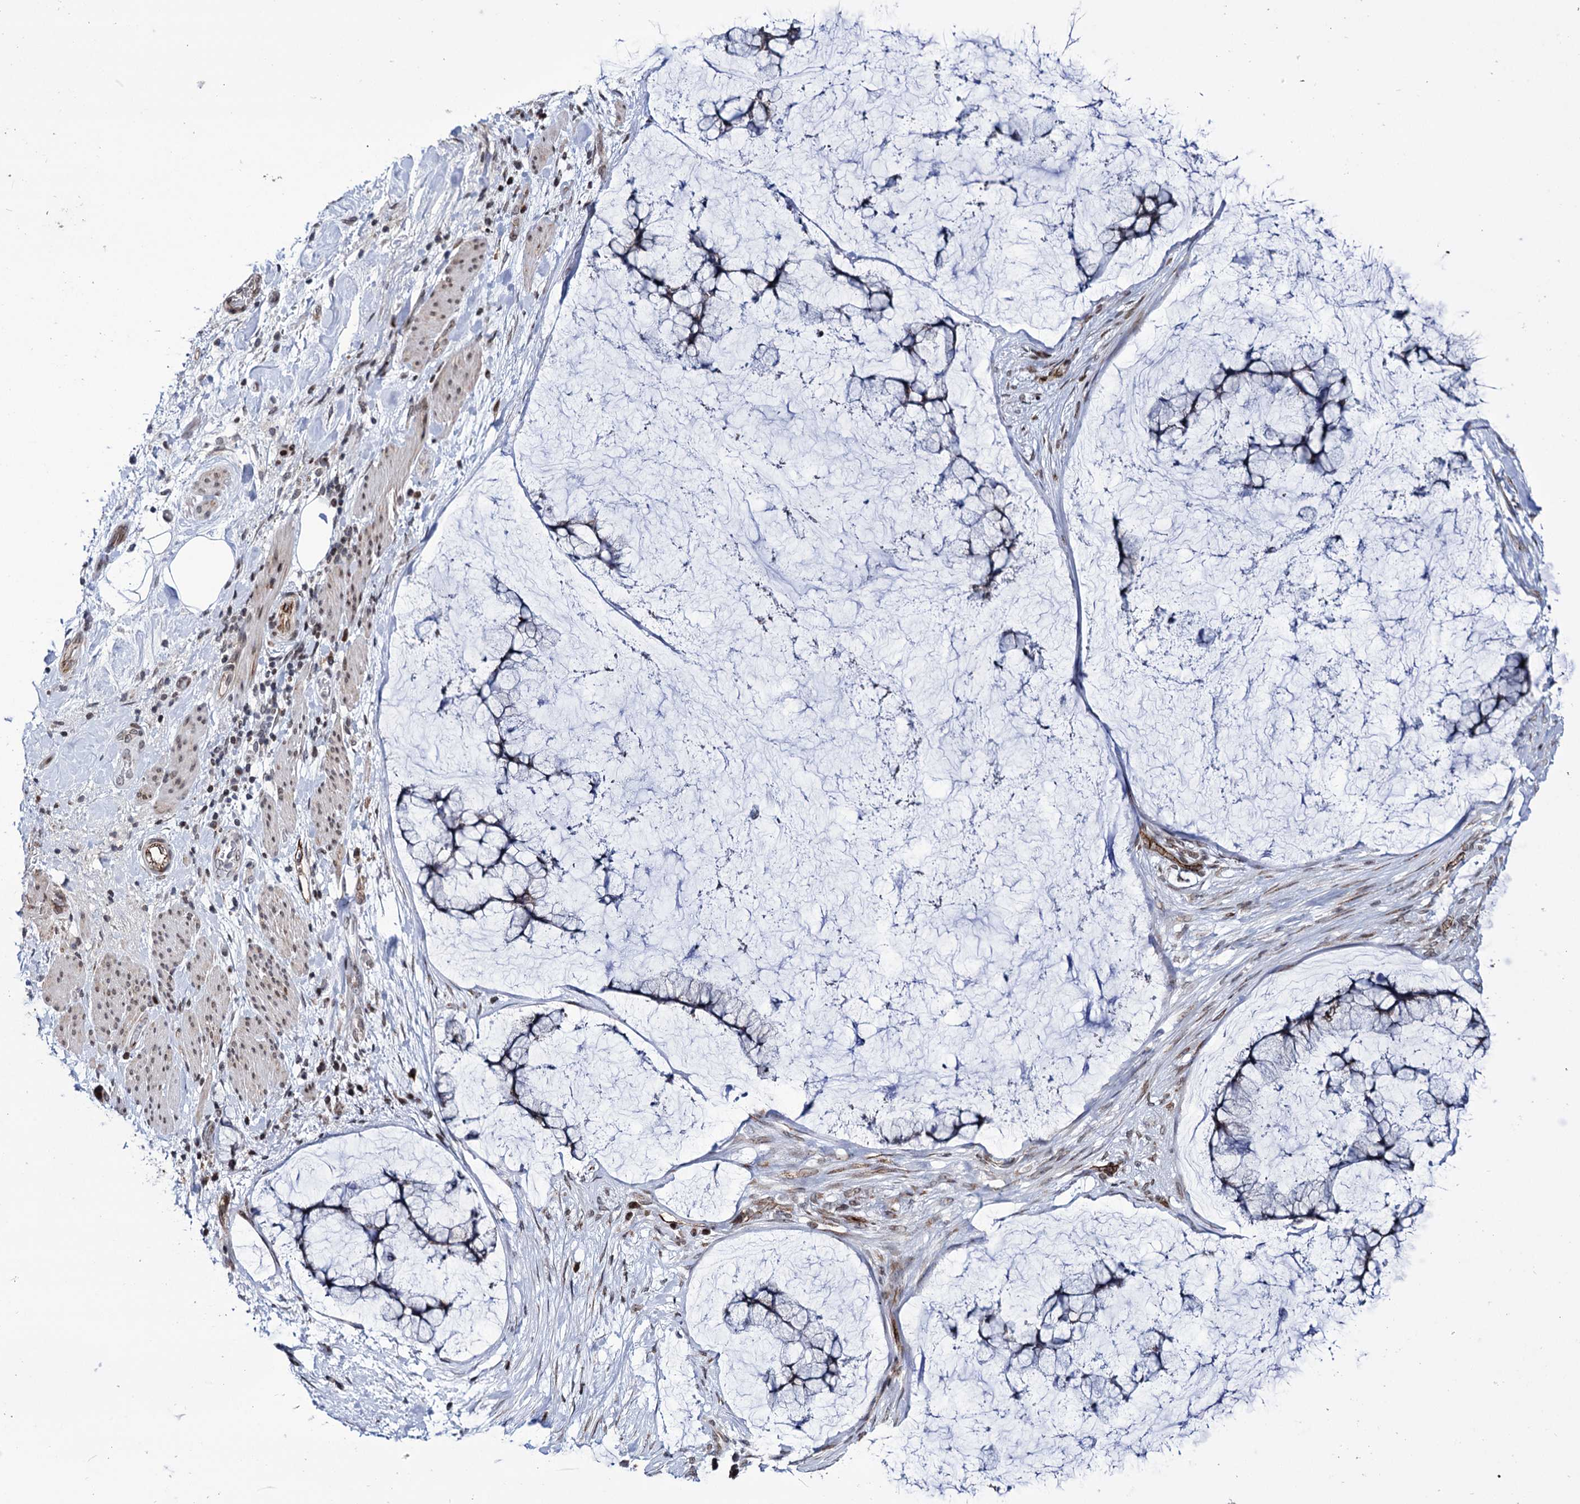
{"staining": {"intensity": "negative", "quantity": "none", "location": "none"}, "tissue": "ovarian cancer", "cell_type": "Tumor cells", "image_type": "cancer", "snomed": [{"axis": "morphology", "description": "Cystadenocarcinoma, mucinous, NOS"}, {"axis": "topography", "description": "Ovary"}], "caption": "There is no significant positivity in tumor cells of ovarian mucinous cystadenocarcinoma.", "gene": "ZC3H12C", "patient": {"sex": "female", "age": 42}}